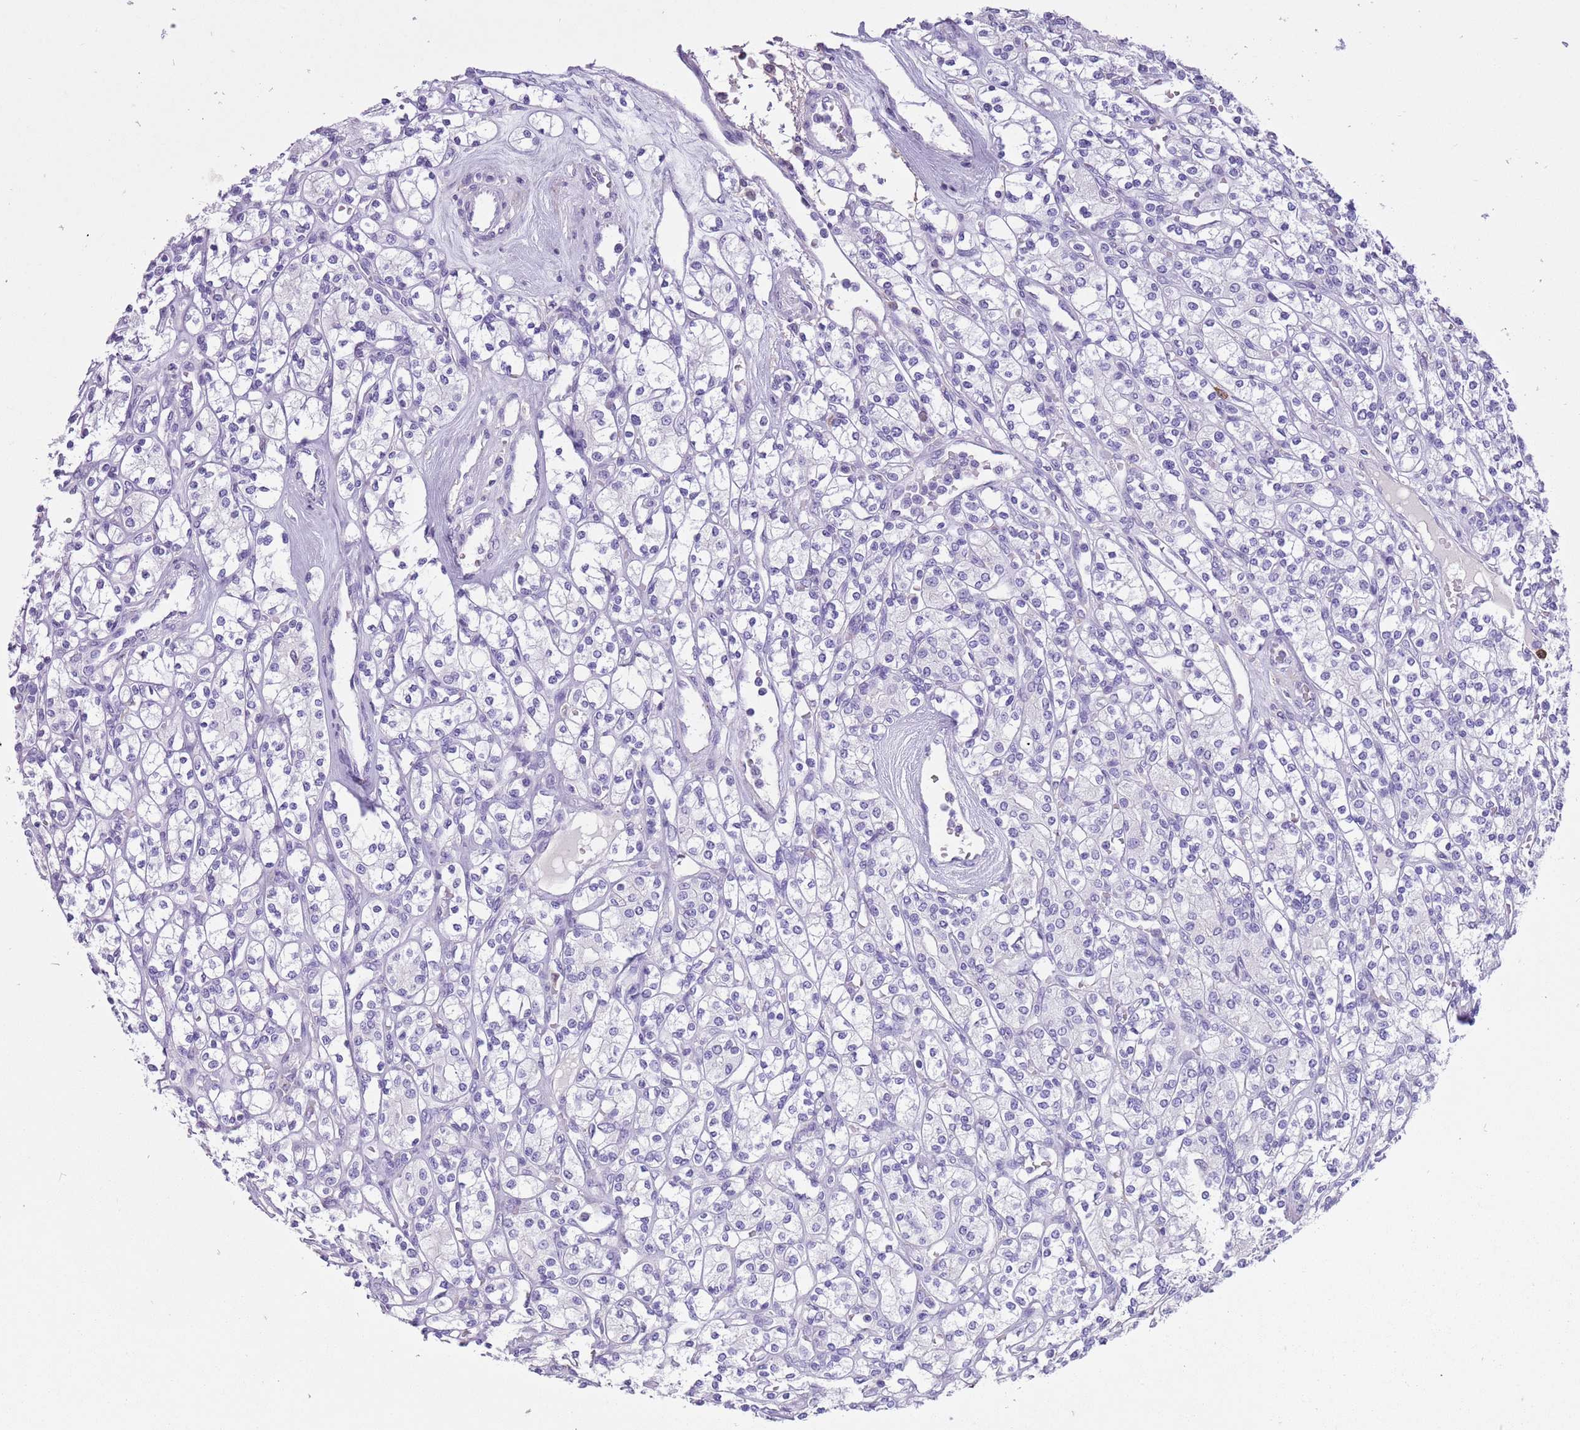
{"staining": {"intensity": "negative", "quantity": "none", "location": "none"}, "tissue": "renal cancer", "cell_type": "Tumor cells", "image_type": "cancer", "snomed": [{"axis": "morphology", "description": "Adenocarcinoma, NOS"}, {"axis": "topography", "description": "Kidney"}], "caption": "Immunohistochemical staining of renal cancer demonstrates no significant positivity in tumor cells.", "gene": "PFKFB2", "patient": {"sex": "male", "age": 77}}